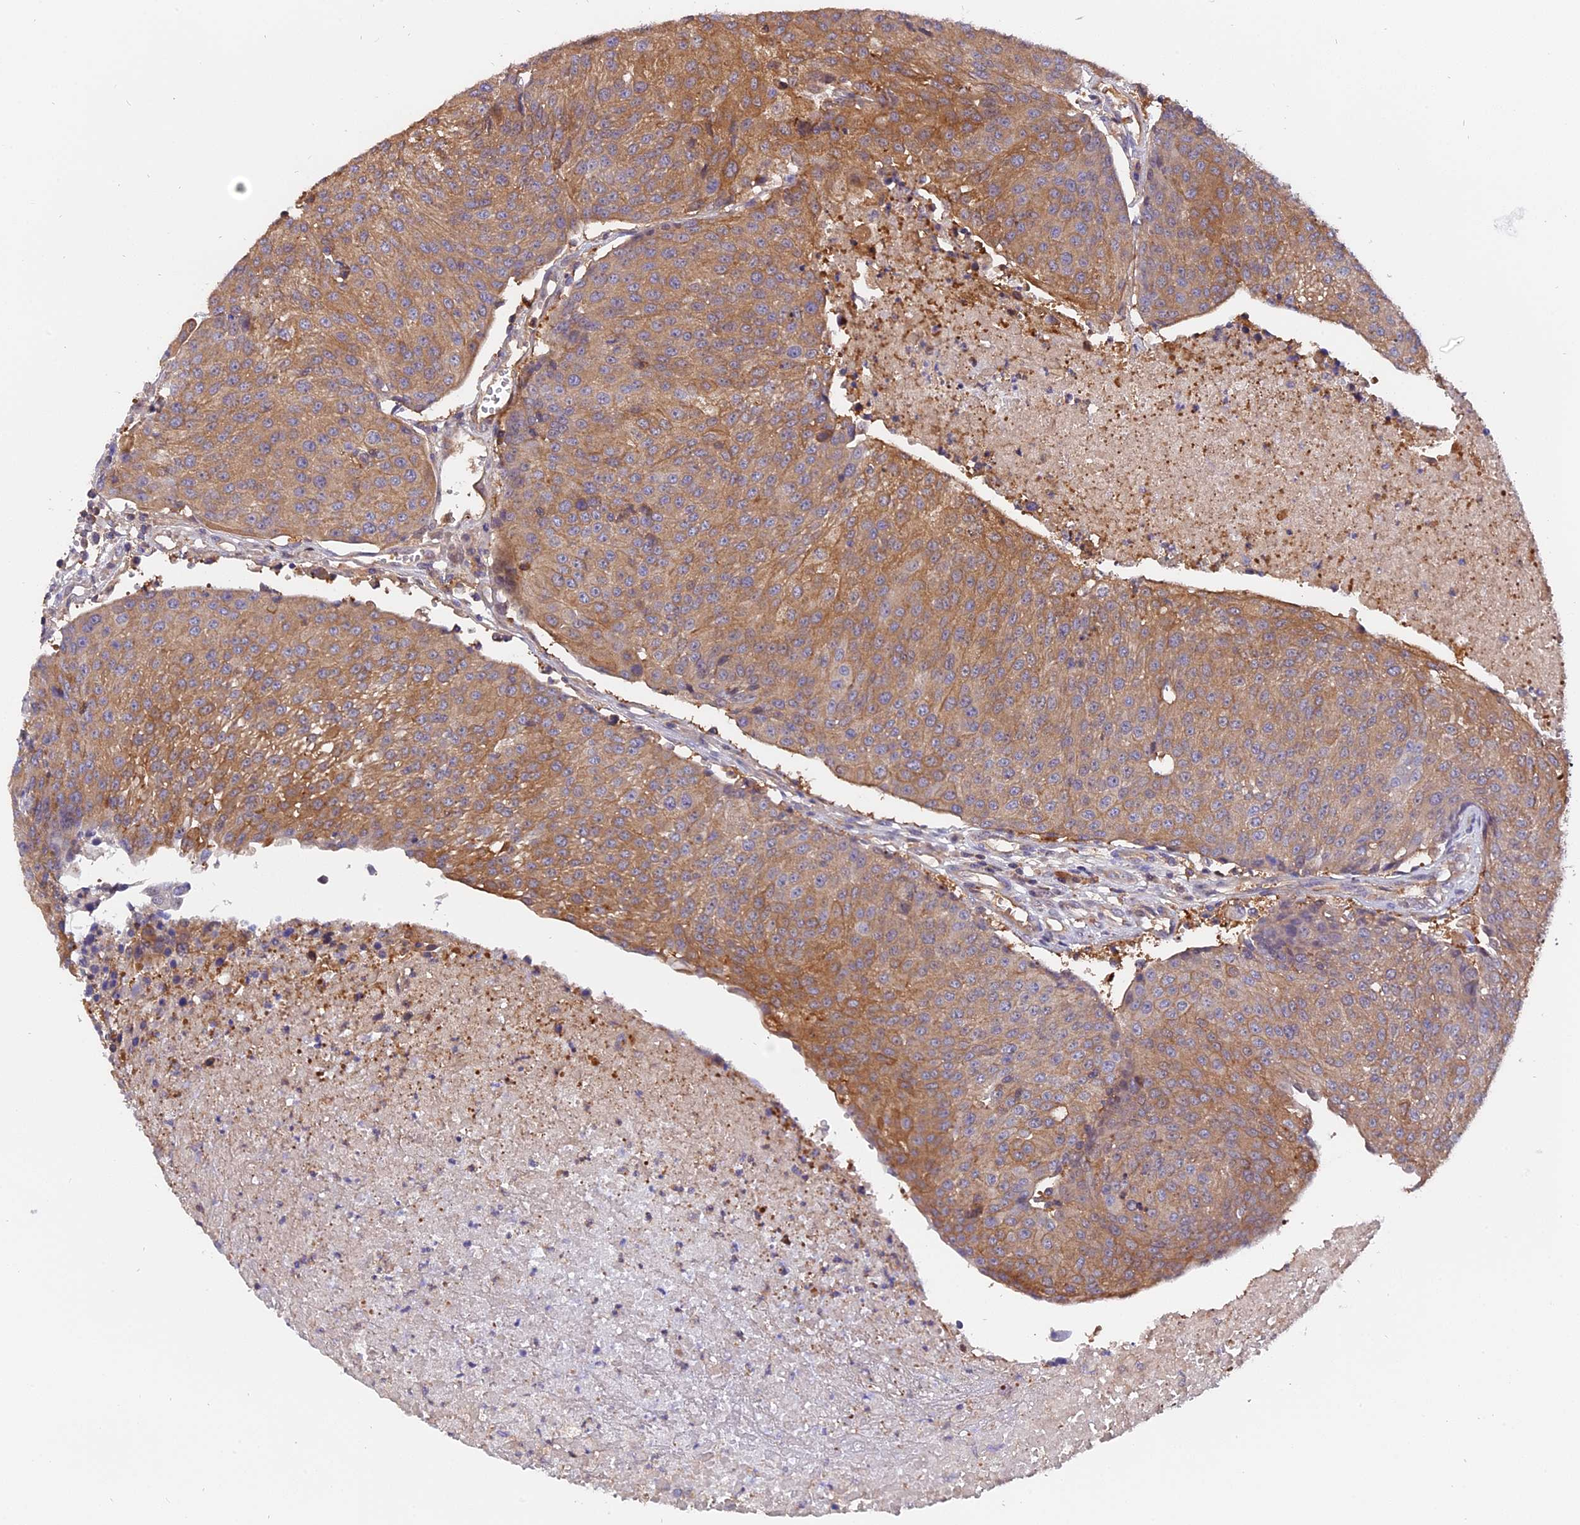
{"staining": {"intensity": "moderate", "quantity": ">75%", "location": "cytoplasmic/membranous"}, "tissue": "urothelial cancer", "cell_type": "Tumor cells", "image_type": "cancer", "snomed": [{"axis": "morphology", "description": "Urothelial carcinoma, High grade"}, {"axis": "topography", "description": "Urinary bladder"}], "caption": "Moderate cytoplasmic/membranous staining for a protein is seen in about >75% of tumor cells of urothelial carcinoma (high-grade) using immunohistochemistry (IHC).", "gene": "FAM118B", "patient": {"sex": "female", "age": 85}}